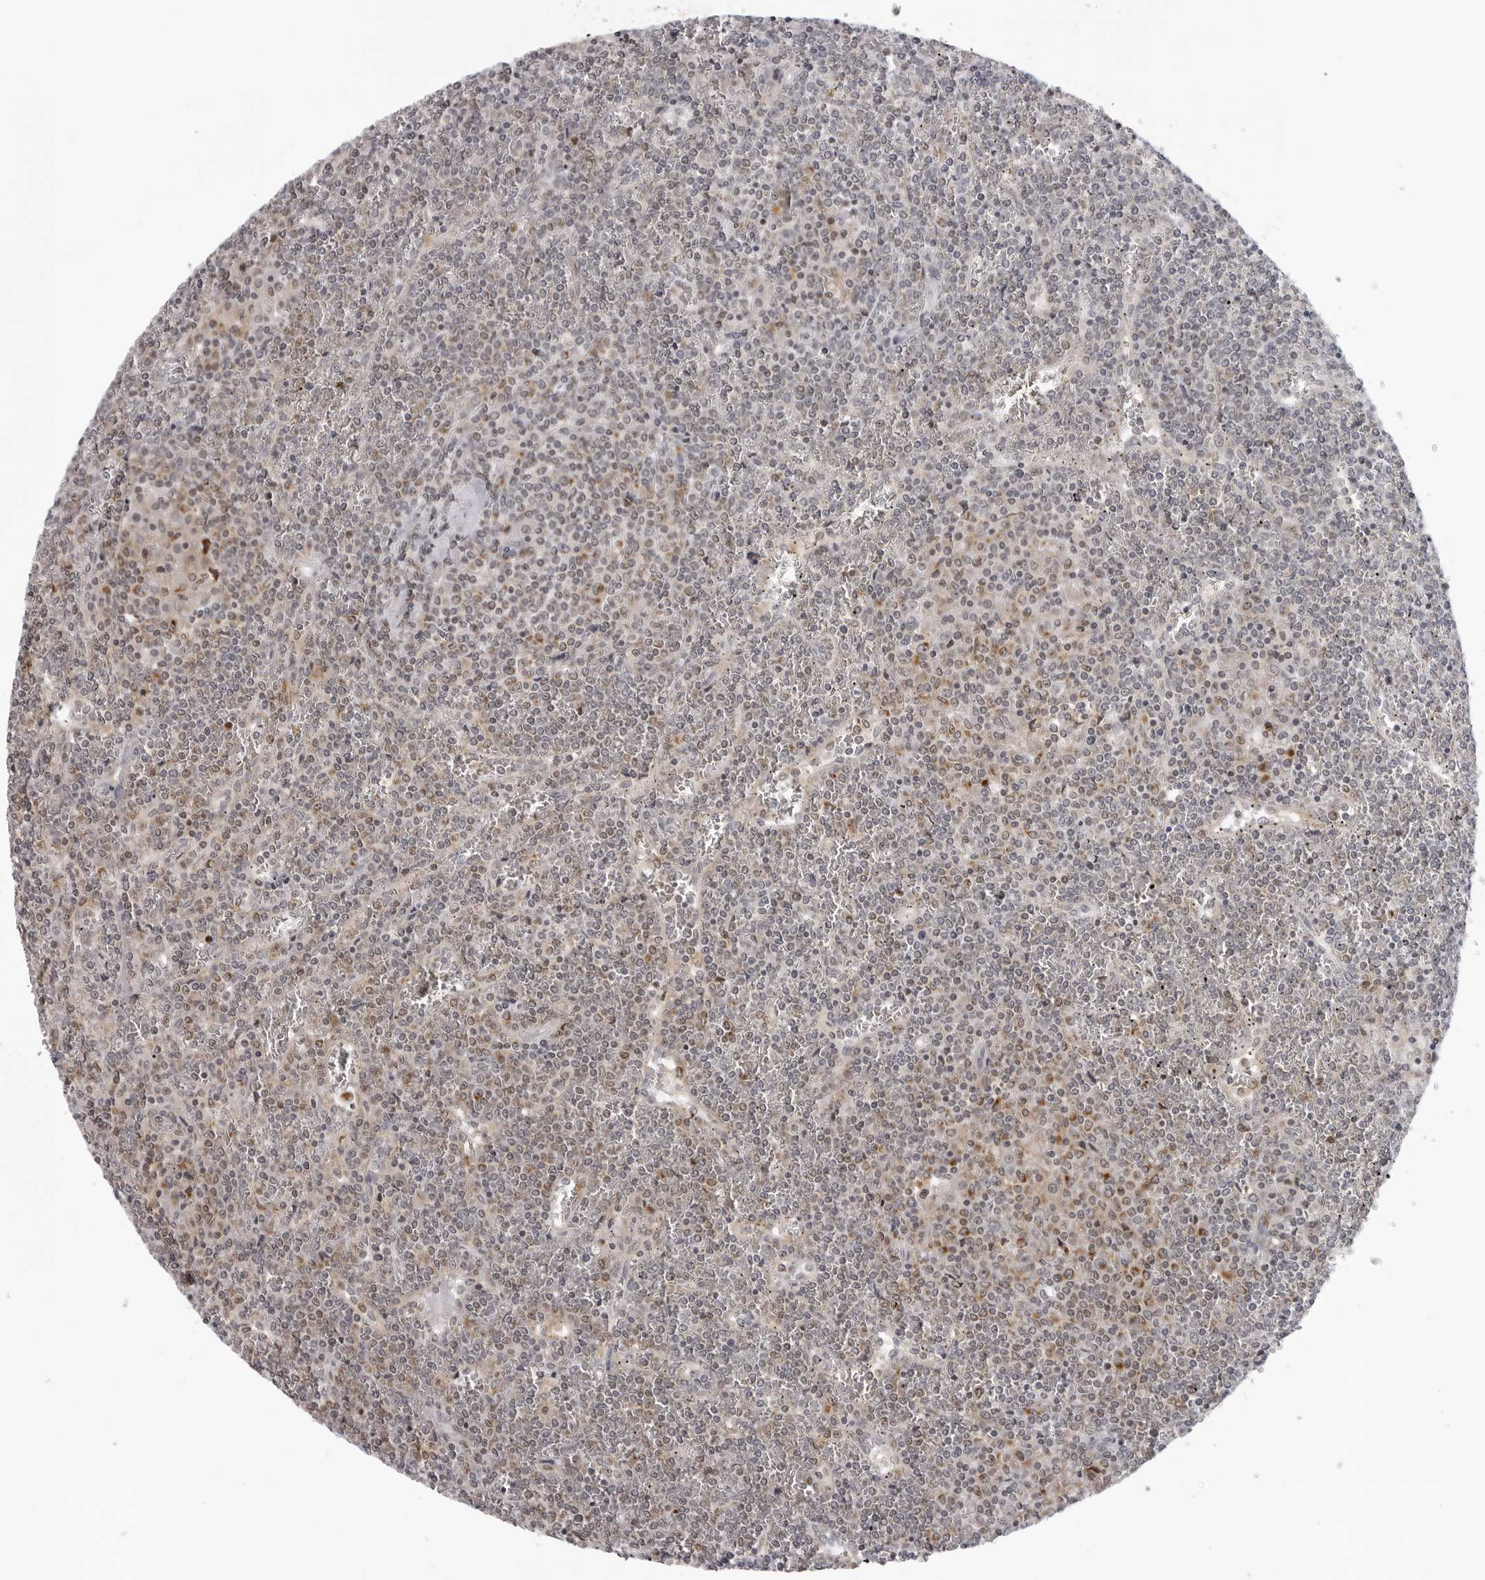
{"staining": {"intensity": "negative", "quantity": "none", "location": "none"}, "tissue": "lymphoma", "cell_type": "Tumor cells", "image_type": "cancer", "snomed": [{"axis": "morphology", "description": "Malignant lymphoma, non-Hodgkin's type, Low grade"}, {"axis": "topography", "description": "Spleen"}], "caption": "Immunohistochemistry (IHC) image of neoplastic tissue: lymphoma stained with DAB (3,3'-diaminobenzidine) demonstrates no significant protein expression in tumor cells.", "gene": "MRPS15", "patient": {"sex": "female", "age": 19}}